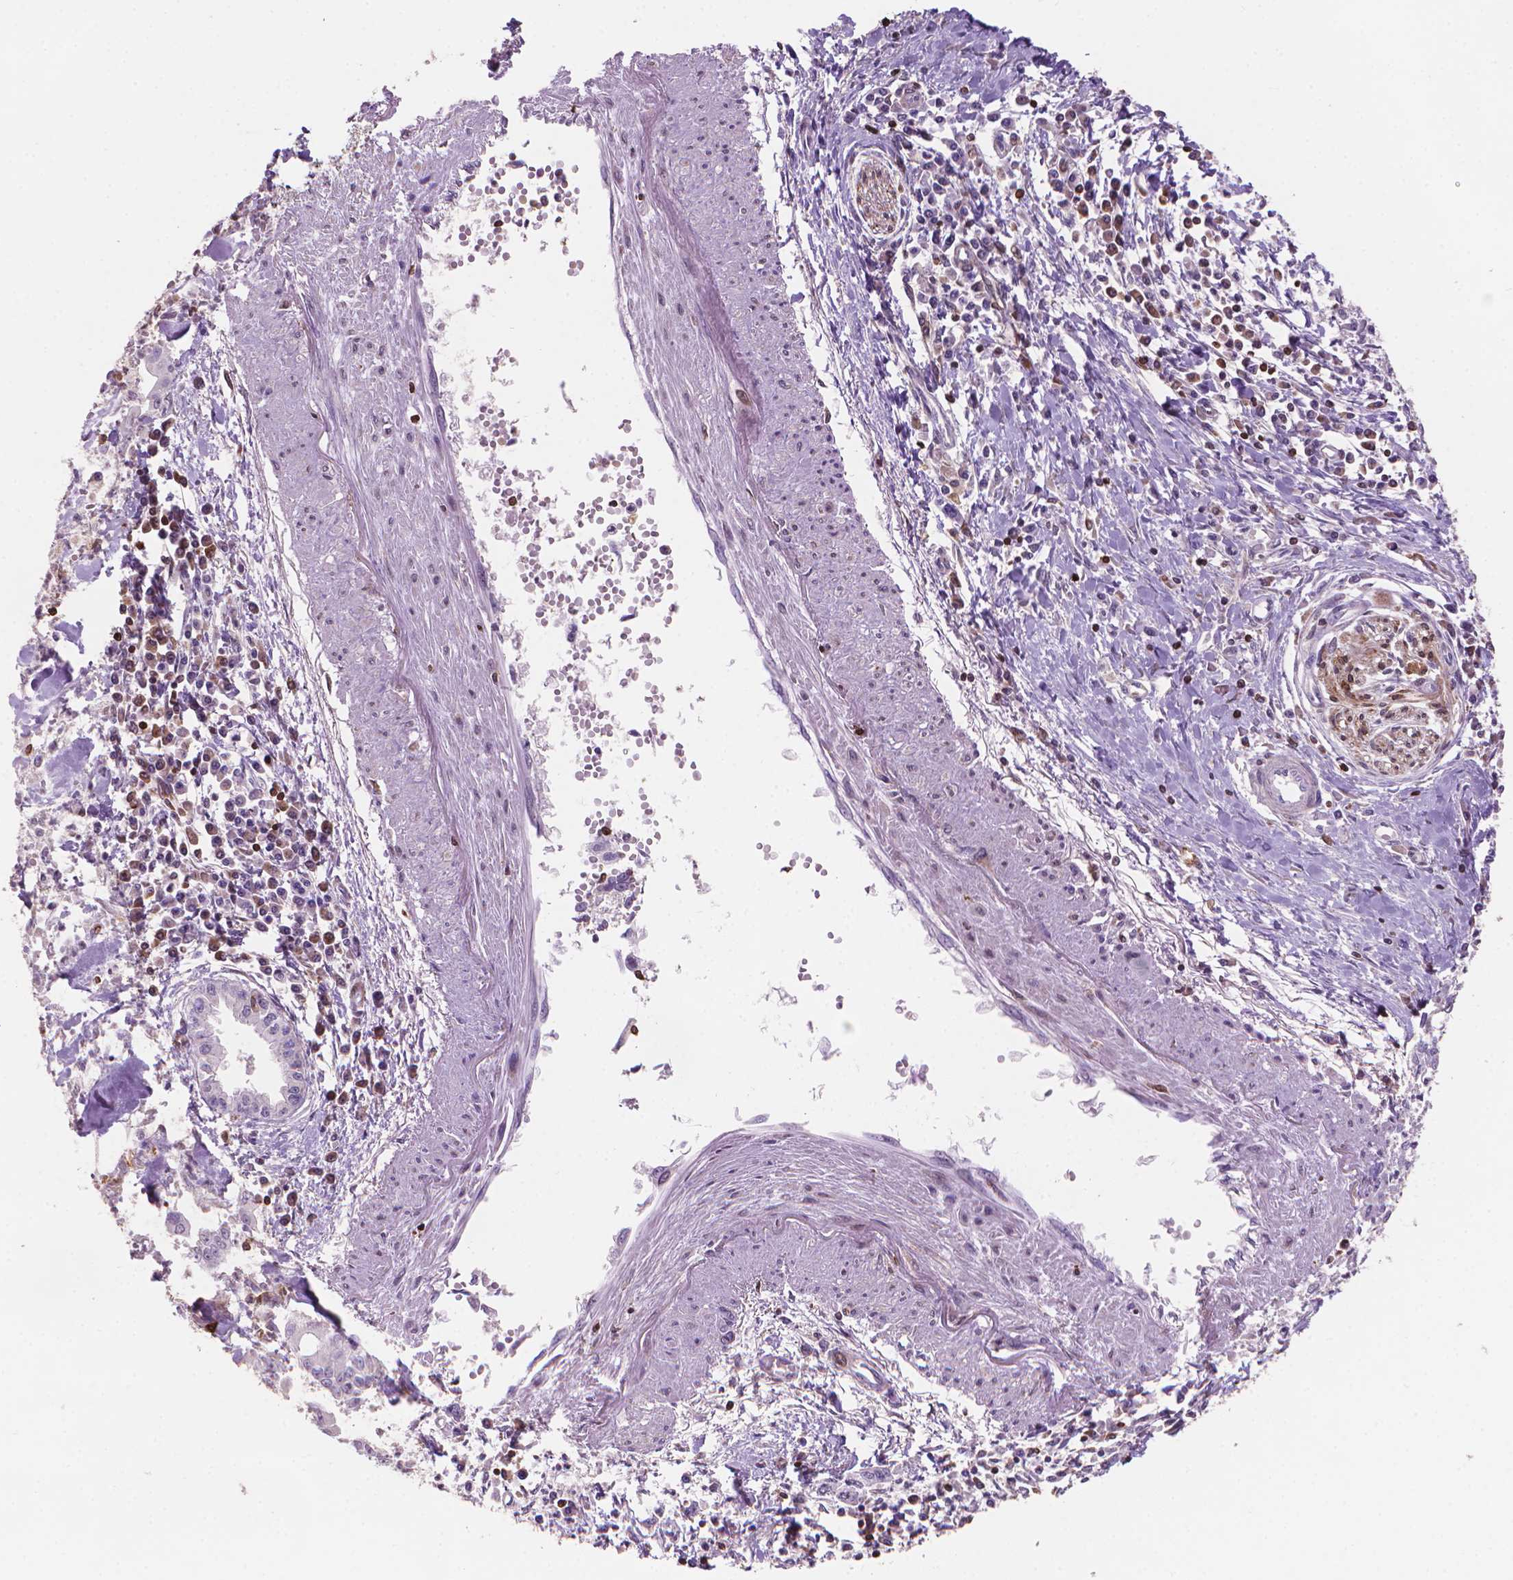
{"staining": {"intensity": "negative", "quantity": "none", "location": "none"}, "tissue": "pancreatic cancer", "cell_type": "Tumor cells", "image_type": "cancer", "snomed": [{"axis": "morphology", "description": "Adenocarcinoma, NOS"}, {"axis": "topography", "description": "Pancreas"}], "caption": "Pancreatic adenocarcinoma was stained to show a protein in brown. There is no significant positivity in tumor cells.", "gene": "BCL2", "patient": {"sex": "male", "age": 72}}